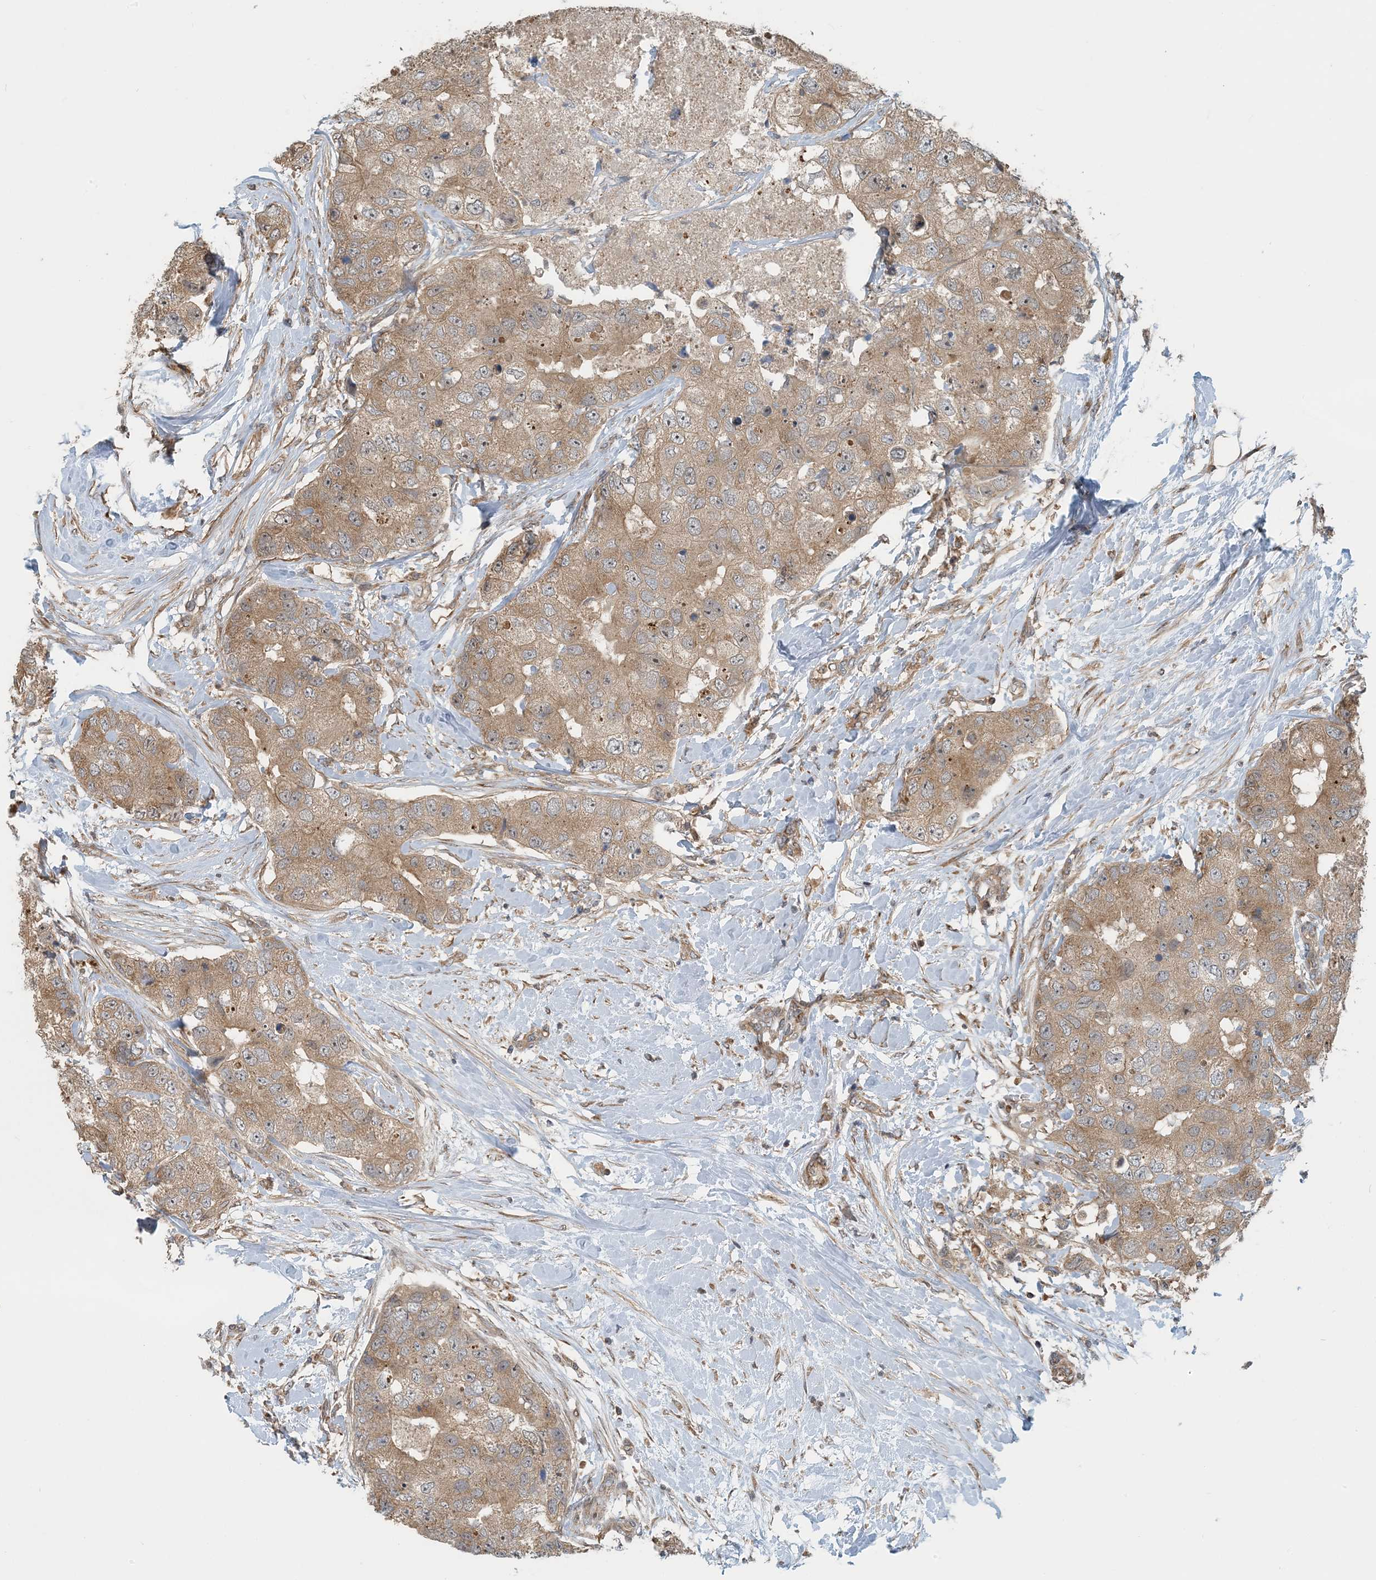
{"staining": {"intensity": "moderate", "quantity": ">75%", "location": "cytoplasmic/membranous"}, "tissue": "breast cancer", "cell_type": "Tumor cells", "image_type": "cancer", "snomed": [{"axis": "morphology", "description": "Duct carcinoma"}, {"axis": "topography", "description": "Breast"}], "caption": "Breast cancer stained with a brown dye shows moderate cytoplasmic/membranous positive staining in approximately >75% of tumor cells.", "gene": "ZBTB3", "patient": {"sex": "female", "age": 62}}